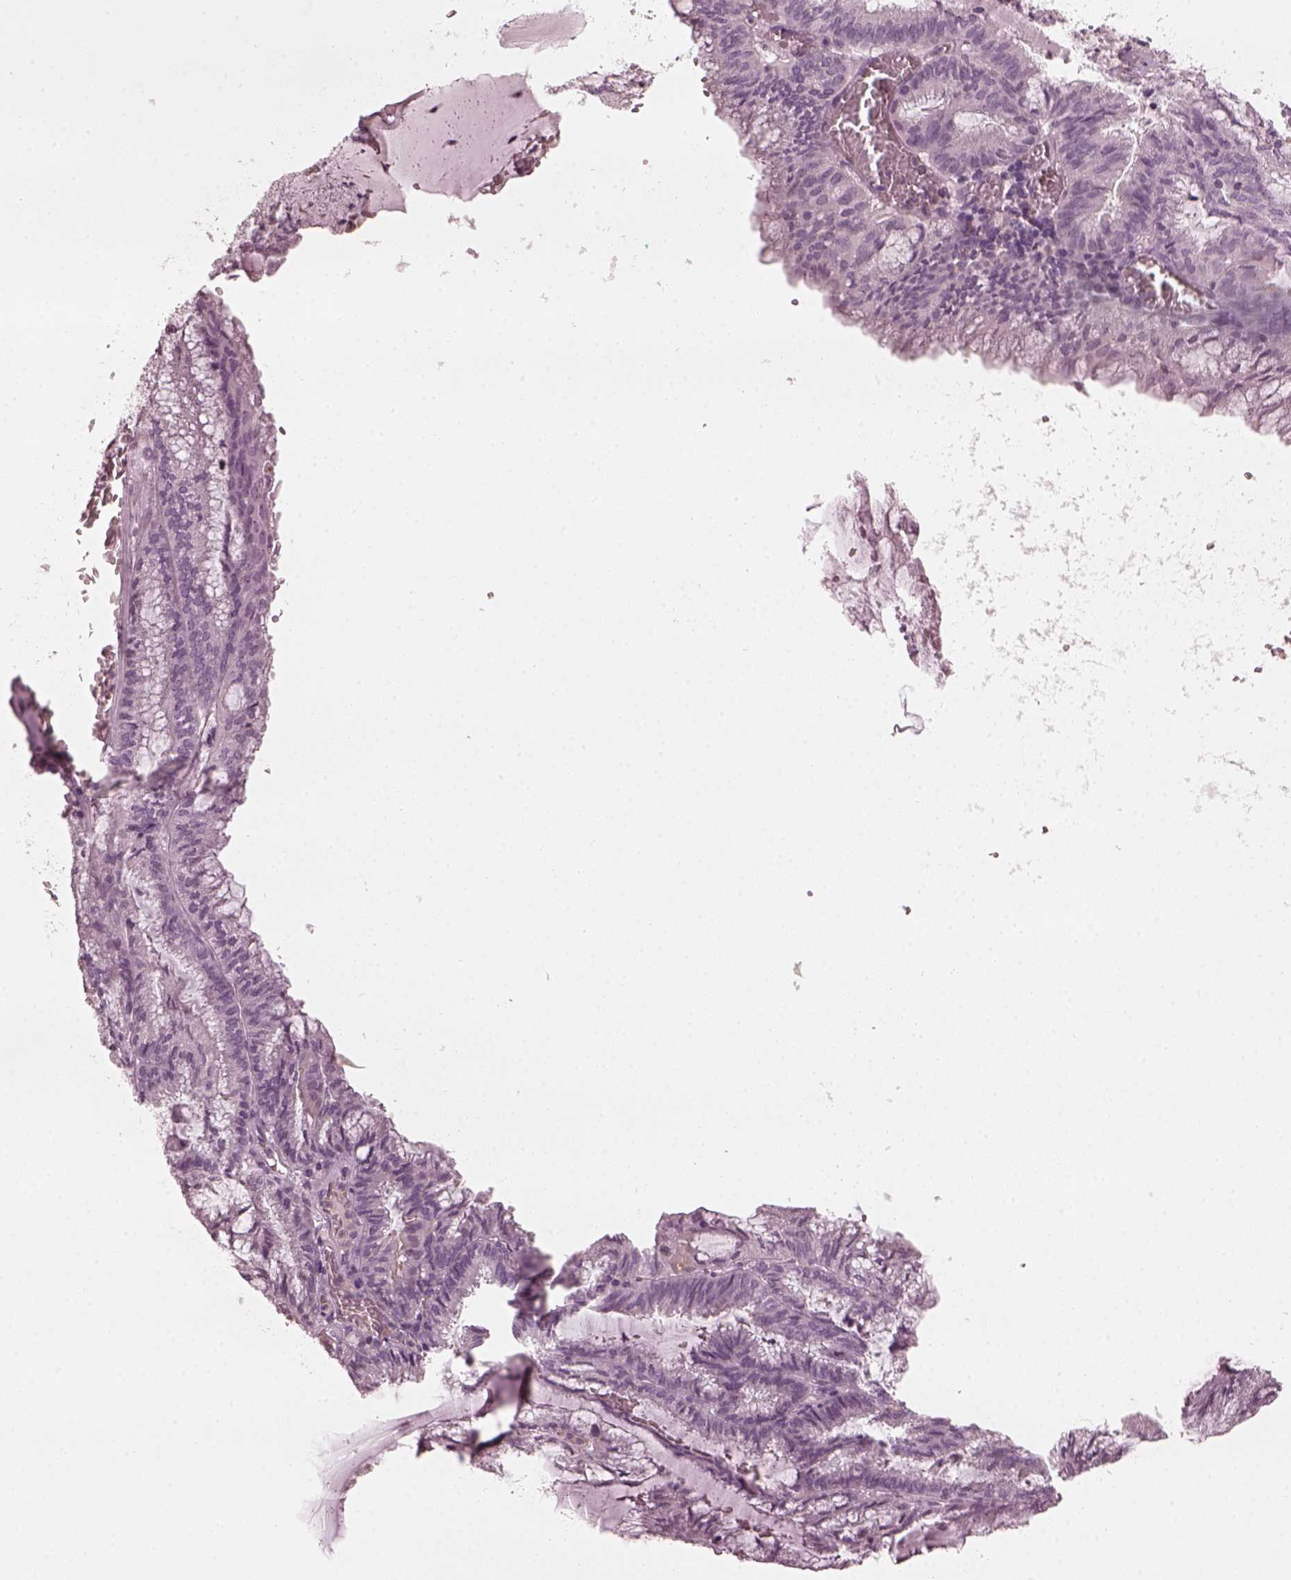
{"staining": {"intensity": "negative", "quantity": "none", "location": "none"}, "tissue": "endometrial cancer", "cell_type": "Tumor cells", "image_type": "cancer", "snomed": [{"axis": "morphology", "description": "Carcinoma, NOS"}, {"axis": "topography", "description": "Endometrium"}], "caption": "This is an IHC photomicrograph of human carcinoma (endometrial). There is no positivity in tumor cells.", "gene": "CCDC170", "patient": {"sex": "female", "age": 62}}